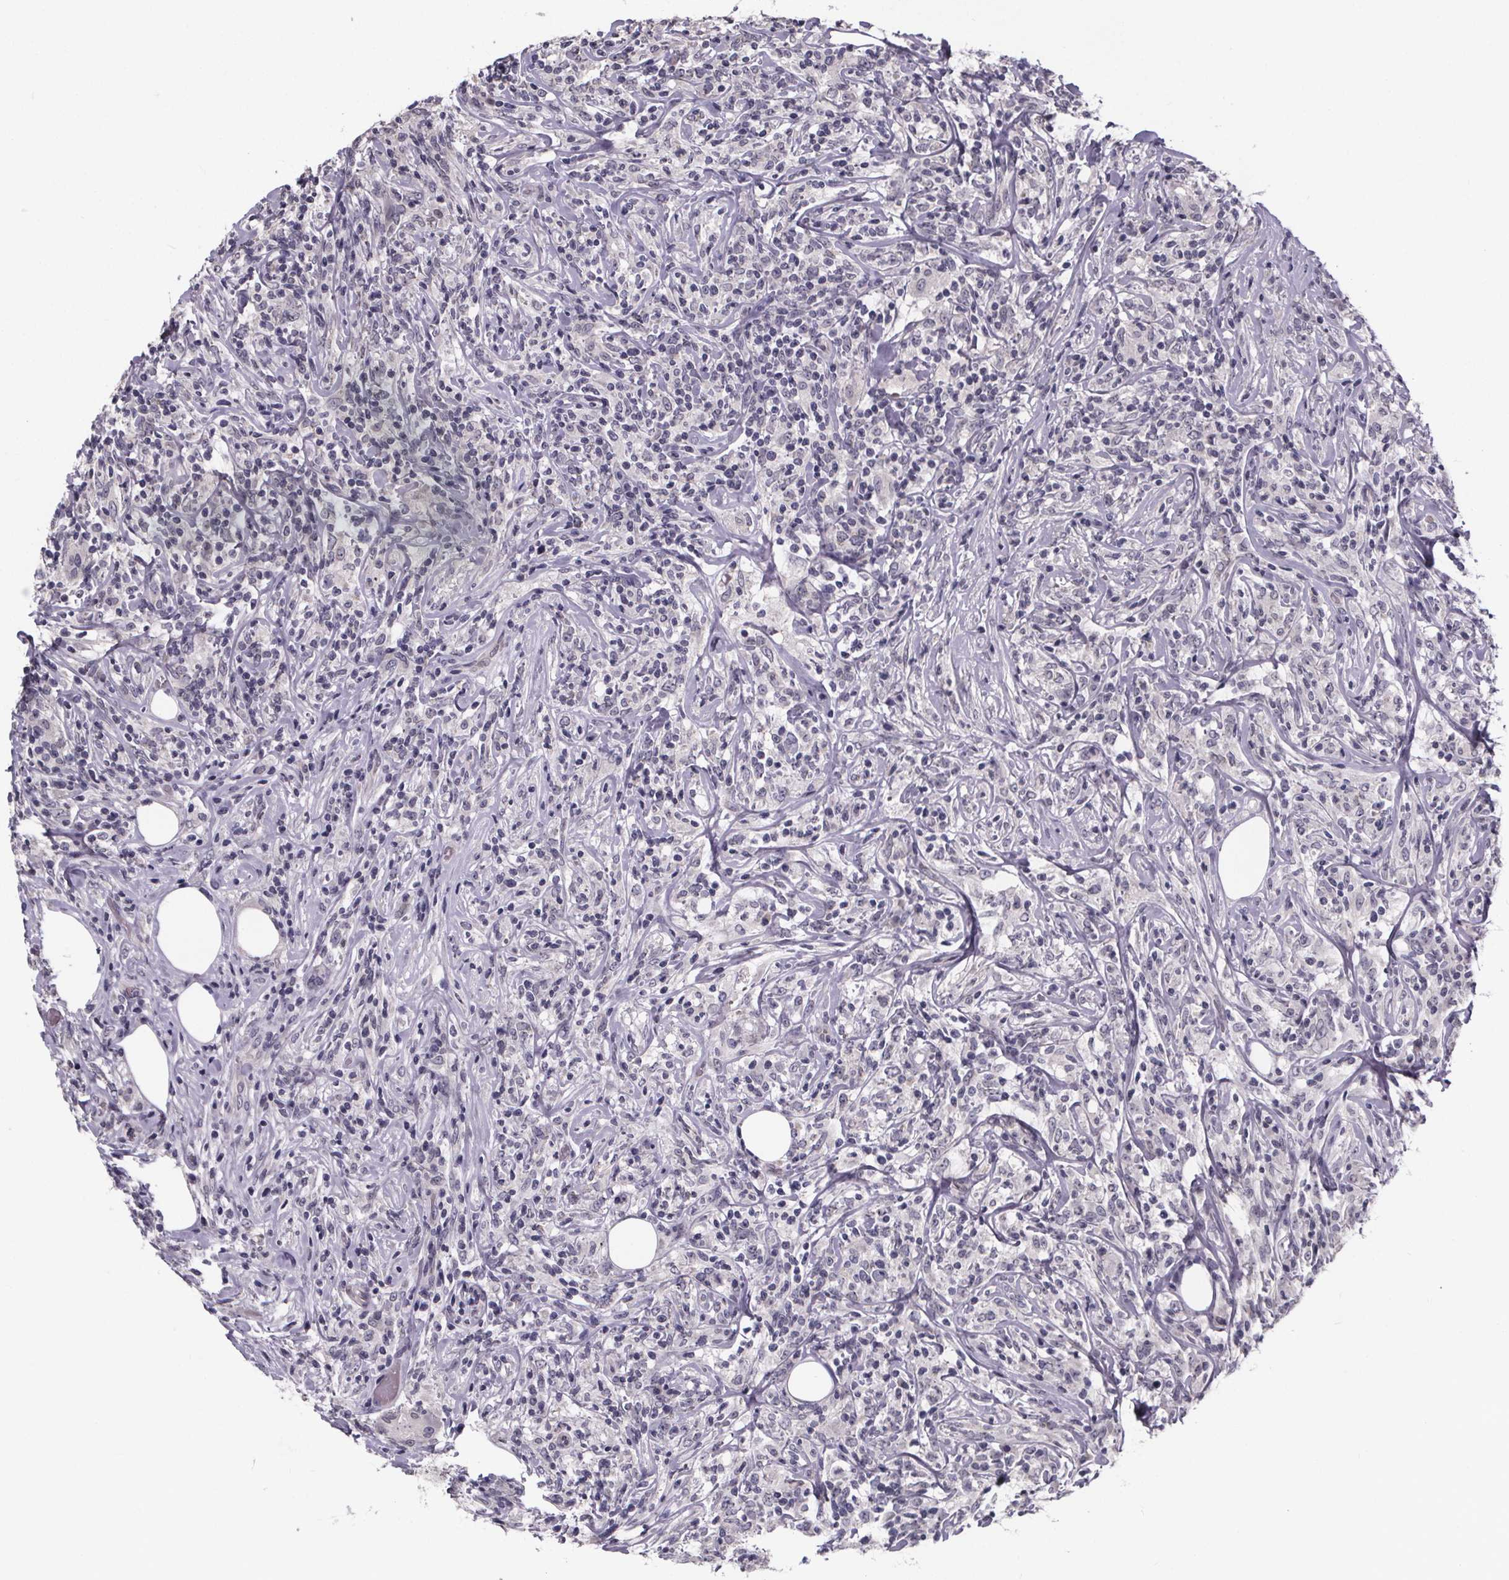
{"staining": {"intensity": "negative", "quantity": "none", "location": "none"}, "tissue": "lymphoma", "cell_type": "Tumor cells", "image_type": "cancer", "snomed": [{"axis": "morphology", "description": "Malignant lymphoma, non-Hodgkin's type, High grade"}, {"axis": "topography", "description": "Lymph node"}], "caption": "Human lymphoma stained for a protein using immunohistochemistry displays no staining in tumor cells.", "gene": "FAM181B", "patient": {"sex": "female", "age": 84}}